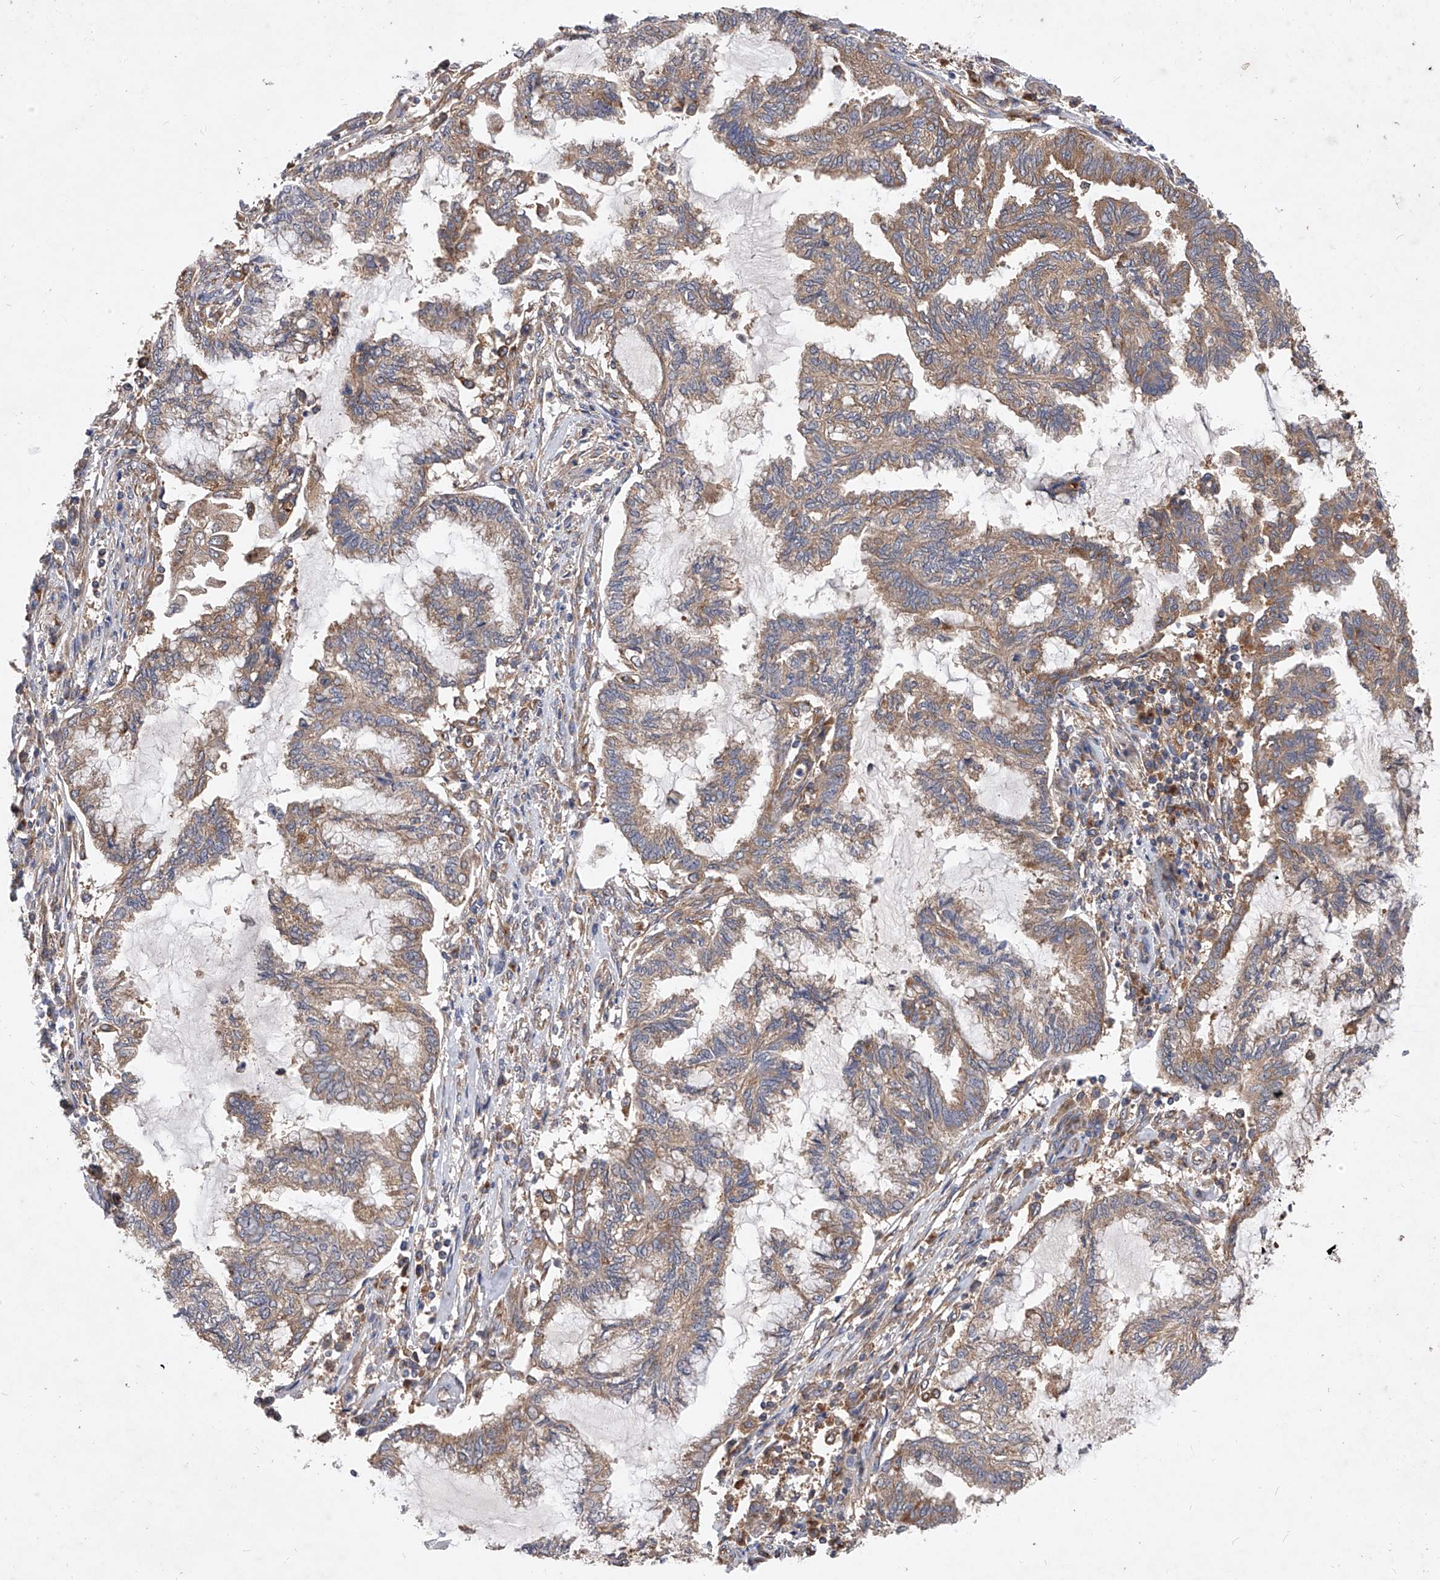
{"staining": {"intensity": "moderate", "quantity": ">75%", "location": "cytoplasmic/membranous"}, "tissue": "endometrial cancer", "cell_type": "Tumor cells", "image_type": "cancer", "snomed": [{"axis": "morphology", "description": "Adenocarcinoma, NOS"}, {"axis": "topography", "description": "Endometrium"}], "caption": "Human endometrial adenocarcinoma stained with a protein marker reveals moderate staining in tumor cells.", "gene": "CFAP410", "patient": {"sex": "female", "age": 86}}